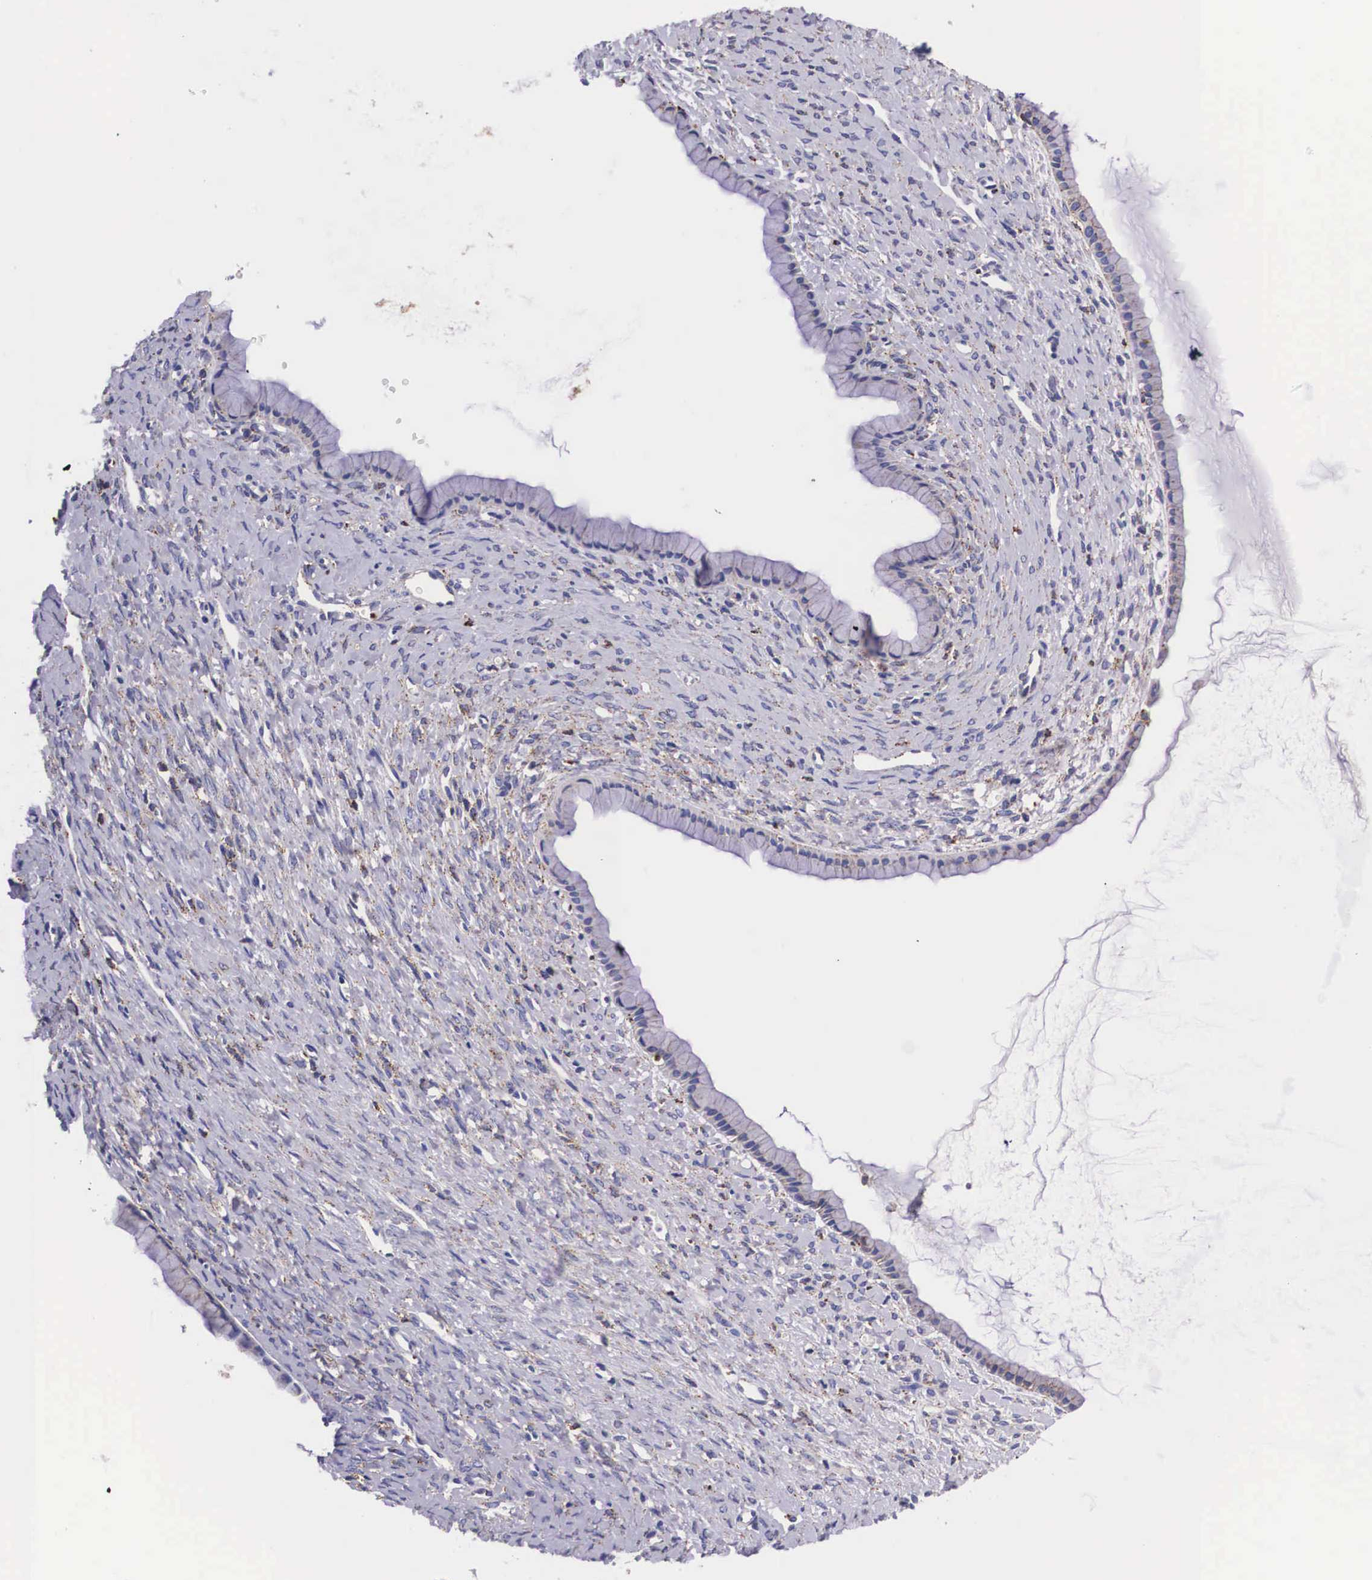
{"staining": {"intensity": "weak", "quantity": "25%-75%", "location": "cytoplasmic/membranous"}, "tissue": "ovarian cancer", "cell_type": "Tumor cells", "image_type": "cancer", "snomed": [{"axis": "morphology", "description": "Cystadenocarcinoma, mucinous, NOS"}, {"axis": "topography", "description": "Ovary"}], "caption": "Immunohistochemical staining of human ovarian cancer exhibits low levels of weak cytoplasmic/membranous protein positivity in about 25%-75% of tumor cells.", "gene": "NAGA", "patient": {"sex": "female", "age": 25}}